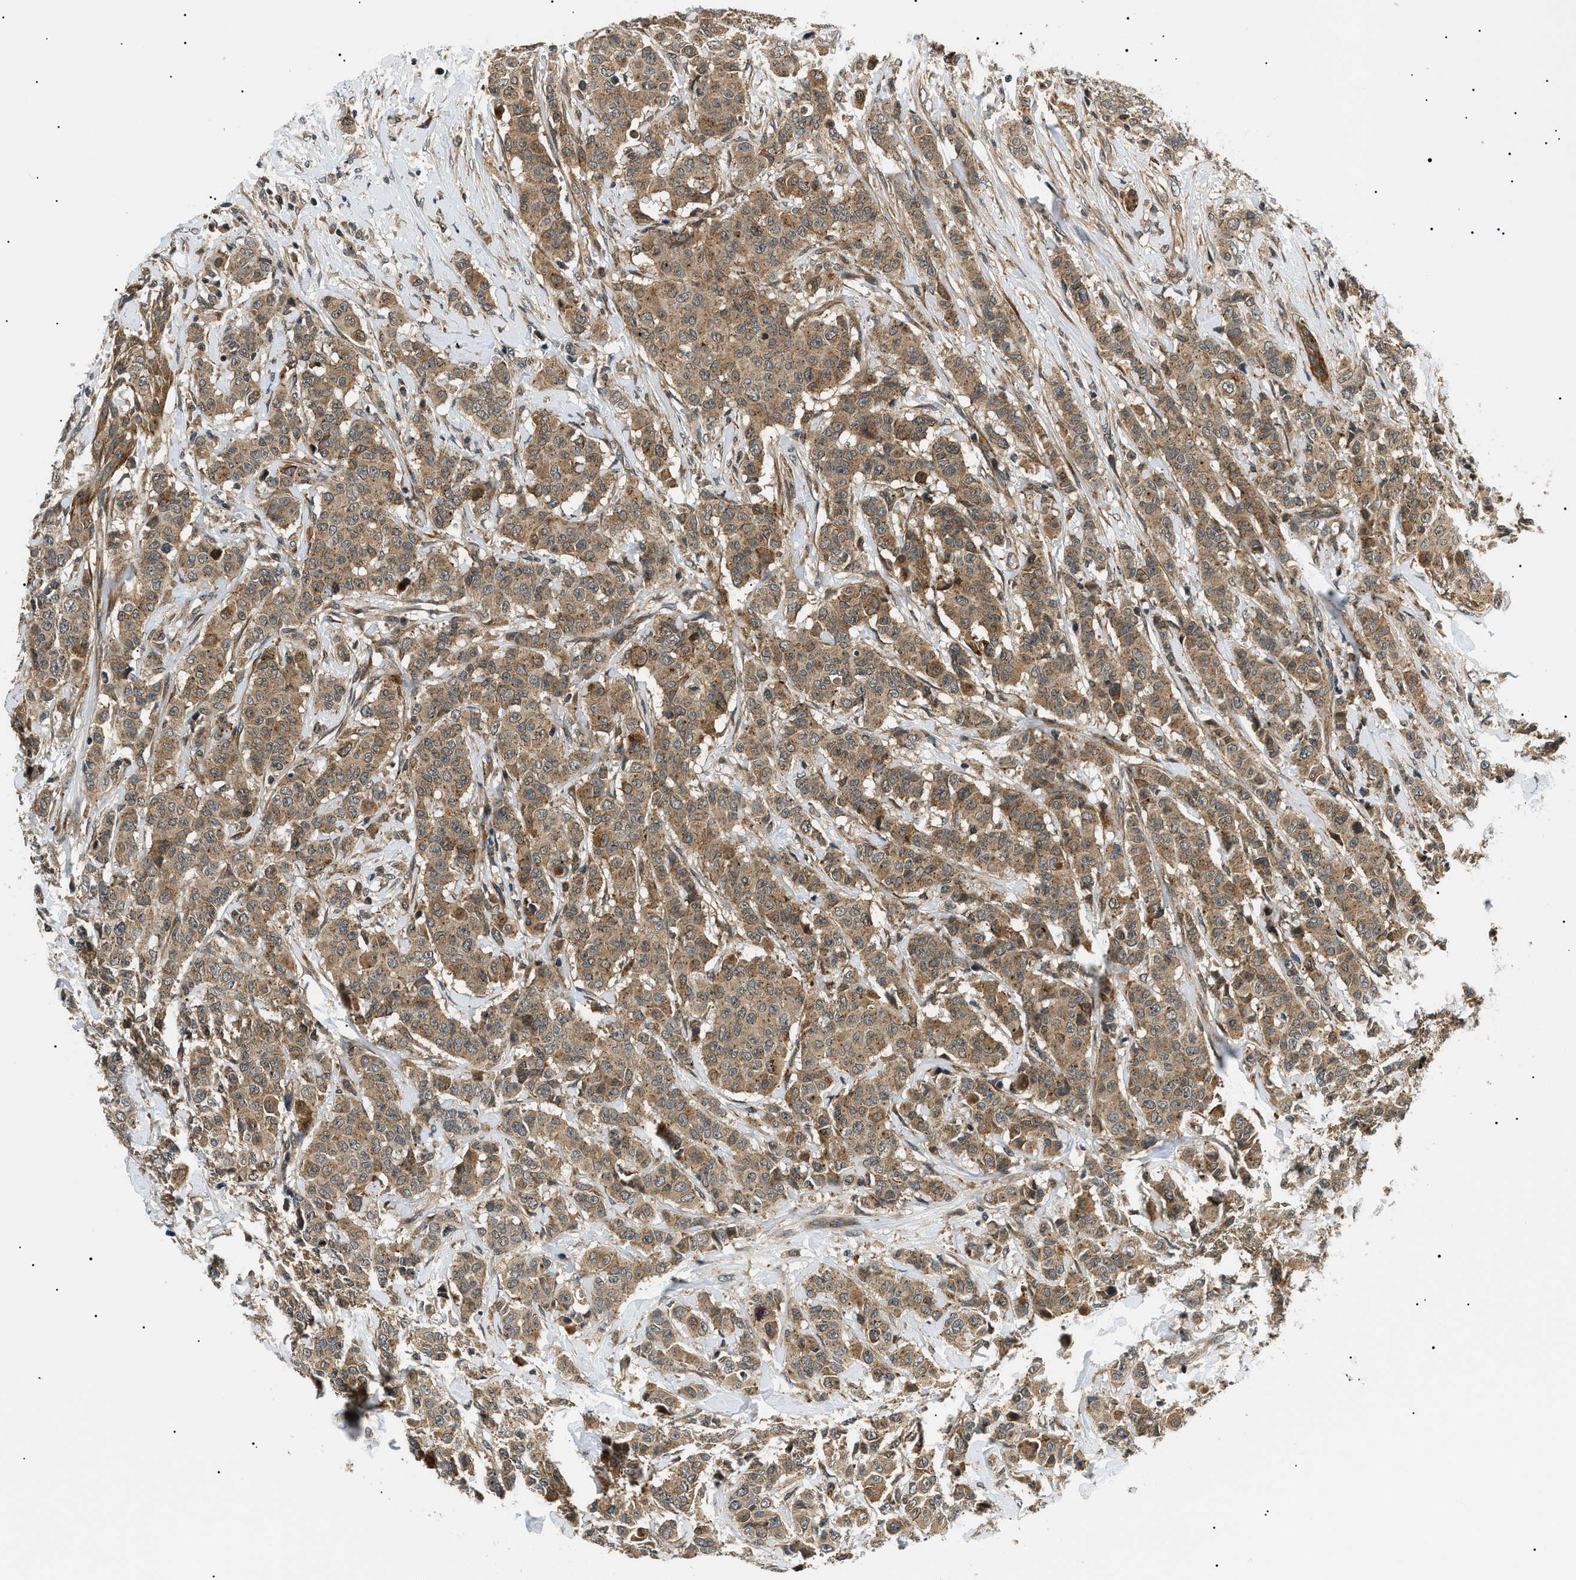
{"staining": {"intensity": "moderate", "quantity": ">75%", "location": "cytoplasmic/membranous"}, "tissue": "breast cancer", "cell_type": "Tumor cells", "image_type": "cancer", "snomed": [{"axis": "morphology", "description": "Normal tissue, NOS"}, {"axis": "morphology", "description": "Duct carcinoma"}, {"axis": "topography", "description": "Breast"}], "caption": "A brown stain highlights moderate cytoplasmic/membranous expression of a protein in breast cancer tumor cells.", "gene": "ATP6AP1", "patient": {"sex": "female", "age": 40}}